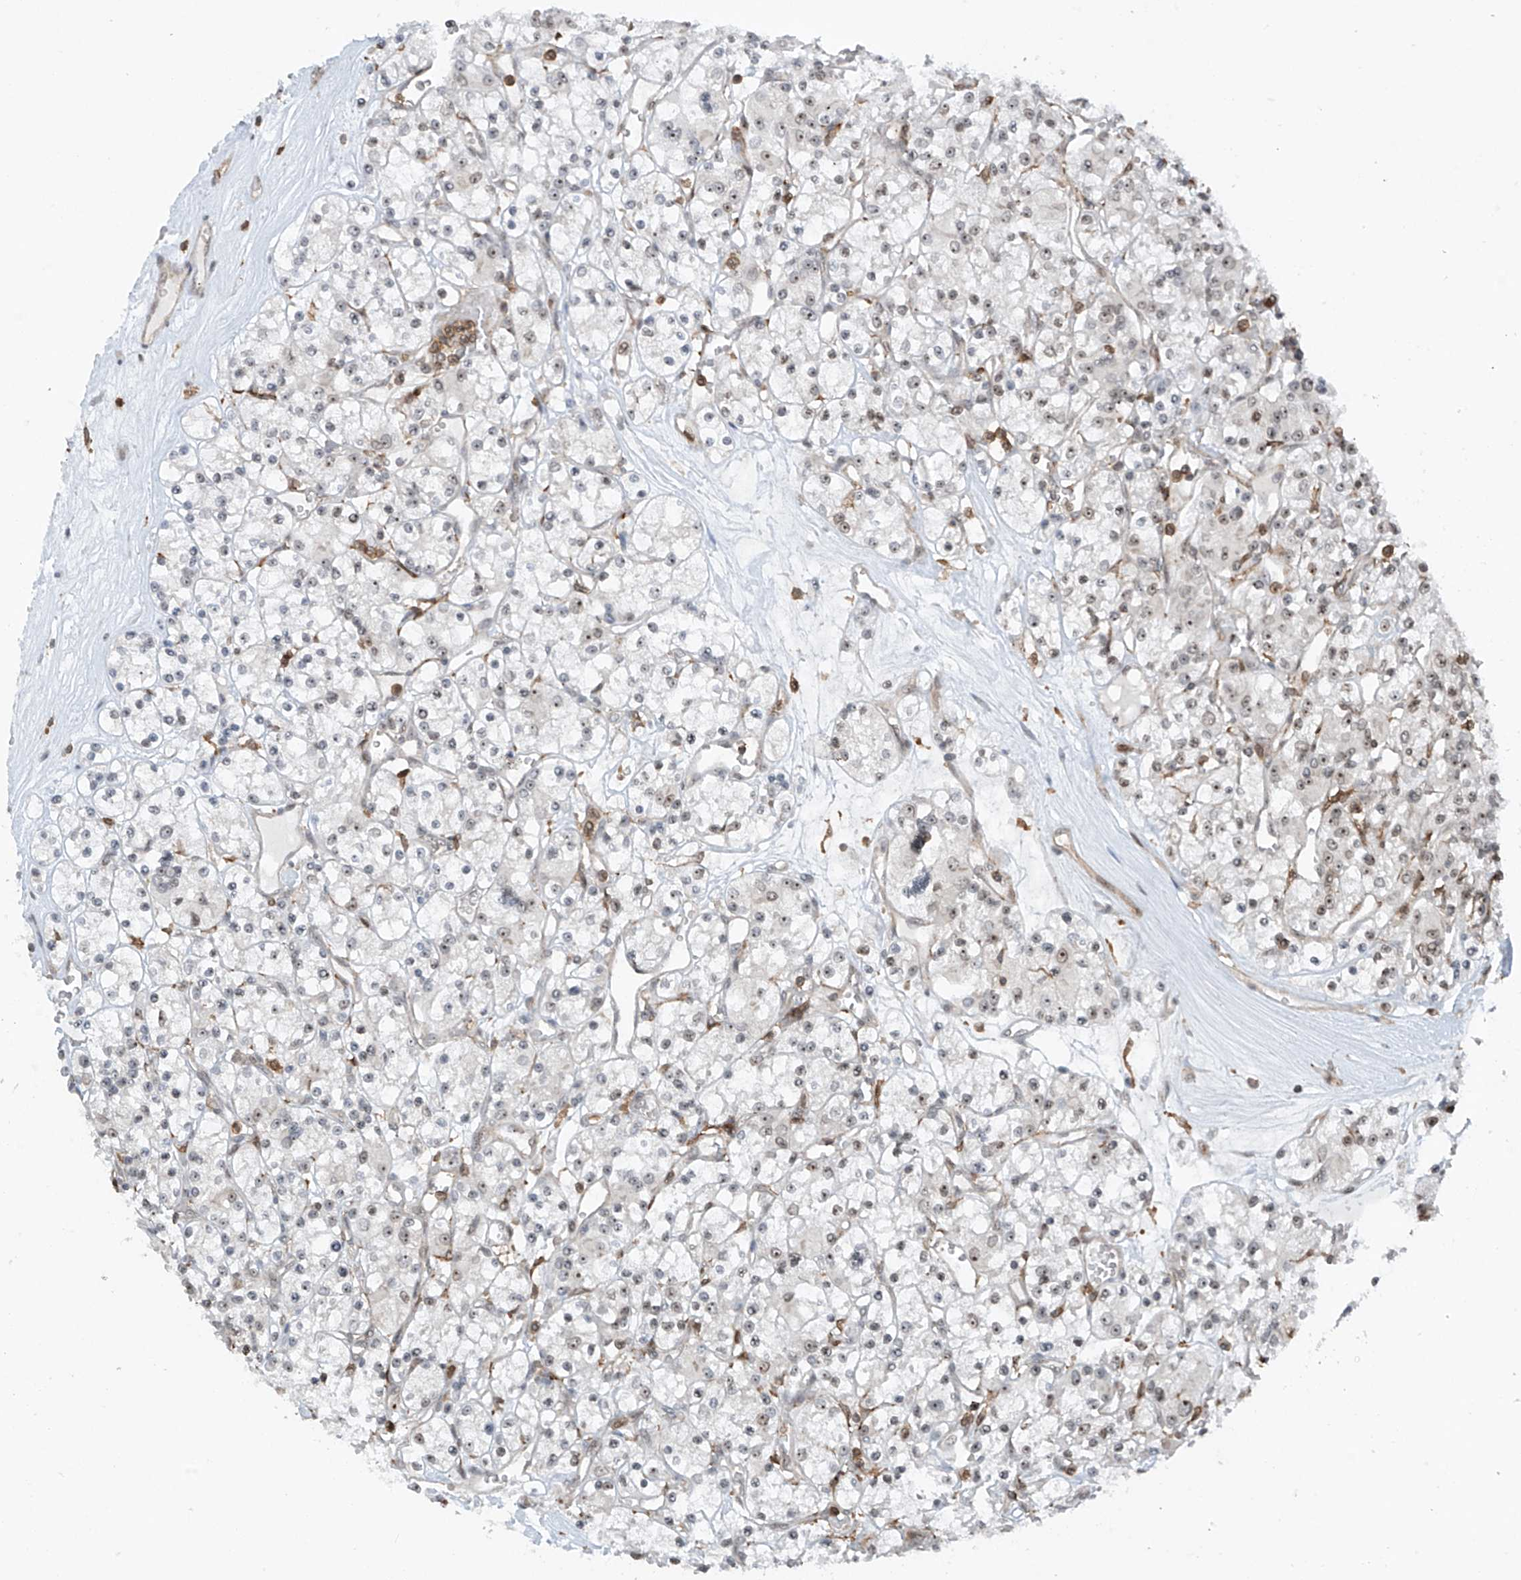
{"staining": {"intensity": "weak", "quantity": "25%-75%", "location": "nuclear"}, "tissue": "renal cancer", "cell_type": "Tumor cells", "image_type": "cancer", "snomed": [{"axis": "morphology", "description": "Adenocarcinoma, NOS"}, {"axis": "topography", "description": "Kidney"}], "caption": "The image exhibits a brown stain indicating the presence of a protein in the nuclear of tumor cells in renal cancer.", "gene": "REPIN1", "patient": {"sex": "female", "age": 59}}